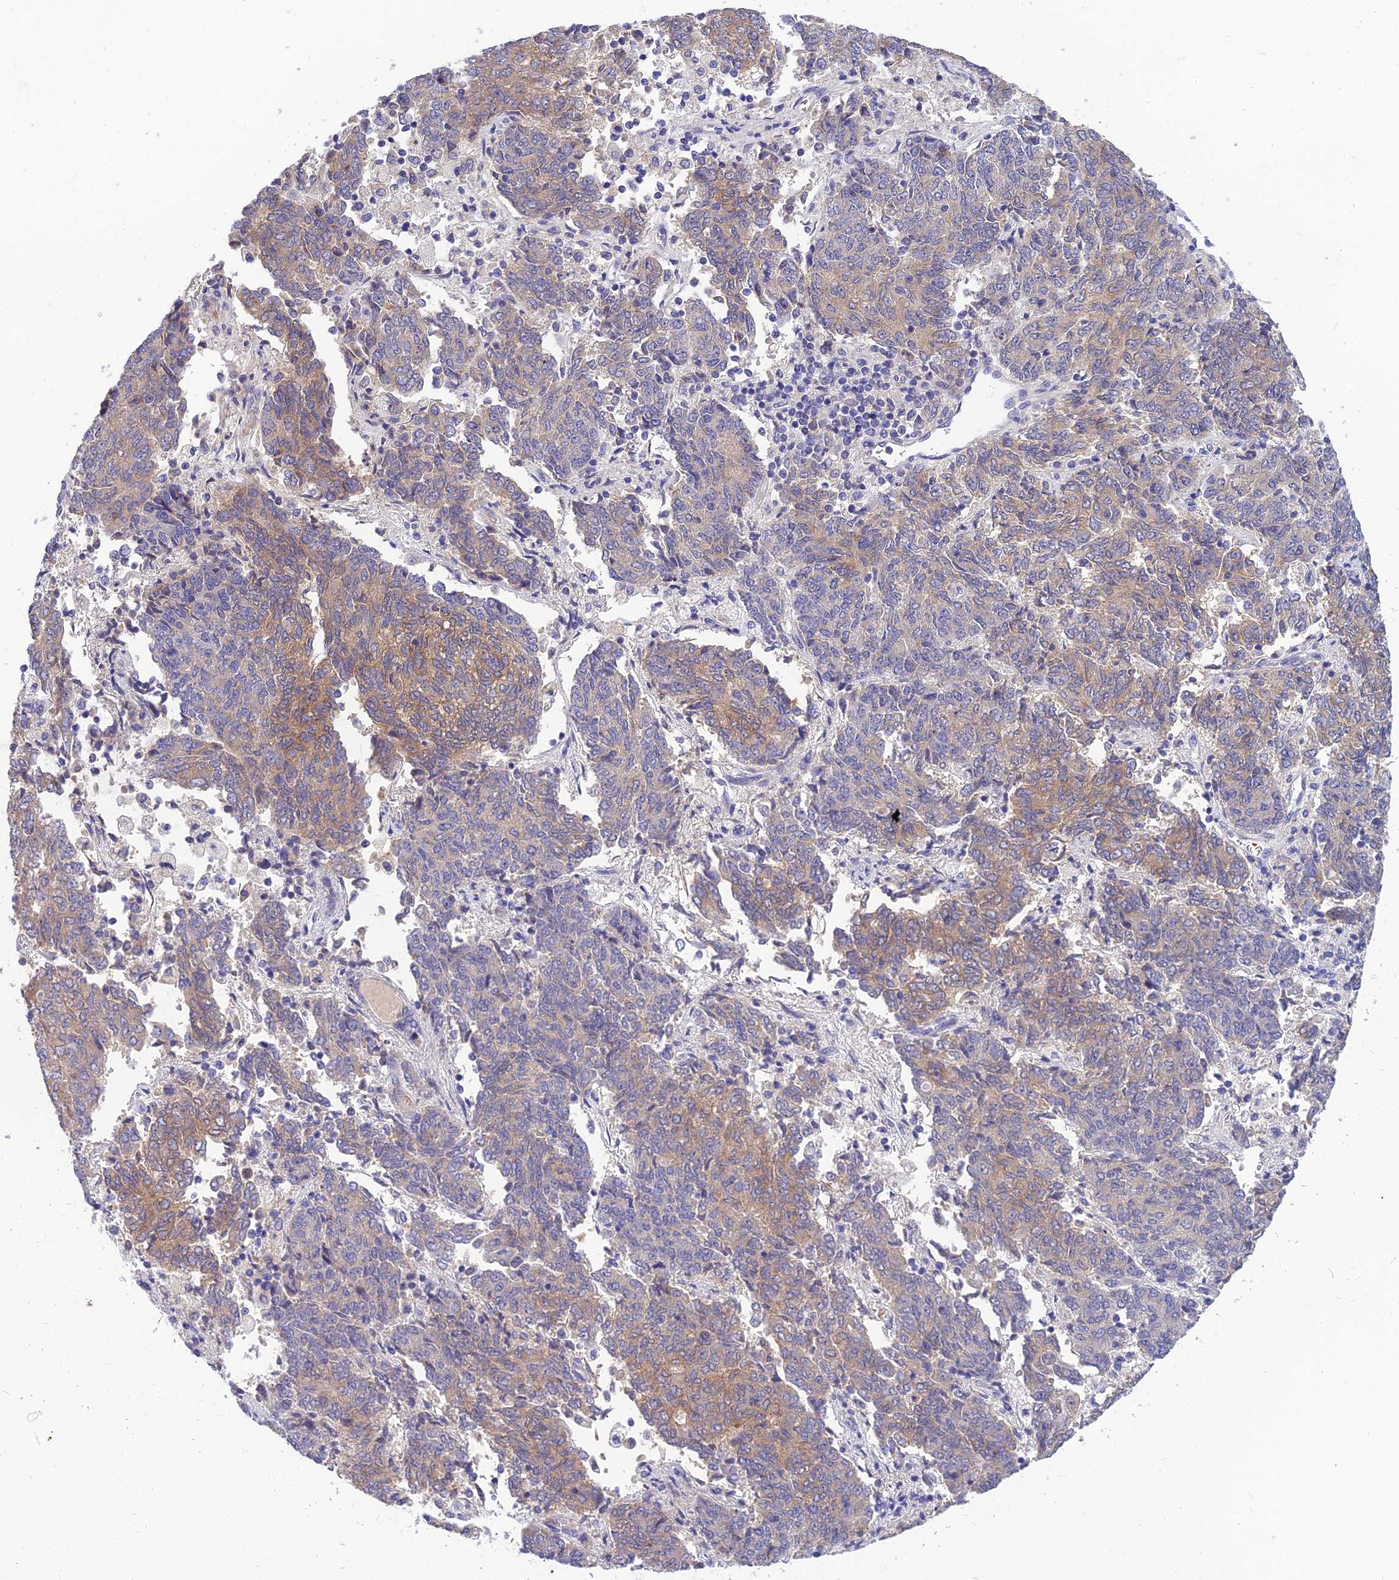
{"staining": {"intensity": "moderate", "quantity": "25%-75%", "location": "cytoplasmic/membranous"}, "tissue": "endometrial cancer", "cell_type": "Tumor cells", "image_type": "cancer", "snomed": [{"axis": "morphology", "description": "Adenocarcinoma, NOS"}, {"axis": "topography", "description": "Endometrium"}], "caption": "A histopathology image showing moderate cytoplasmic/membranous expression in approximately 25%-75% of tumor cells in endometrial cancer (adenocarcinoma), as visualized by brown immunohistochemical staining.", "gene": "ANKS4B", "patient": {"sex": "female", "age": 80}}